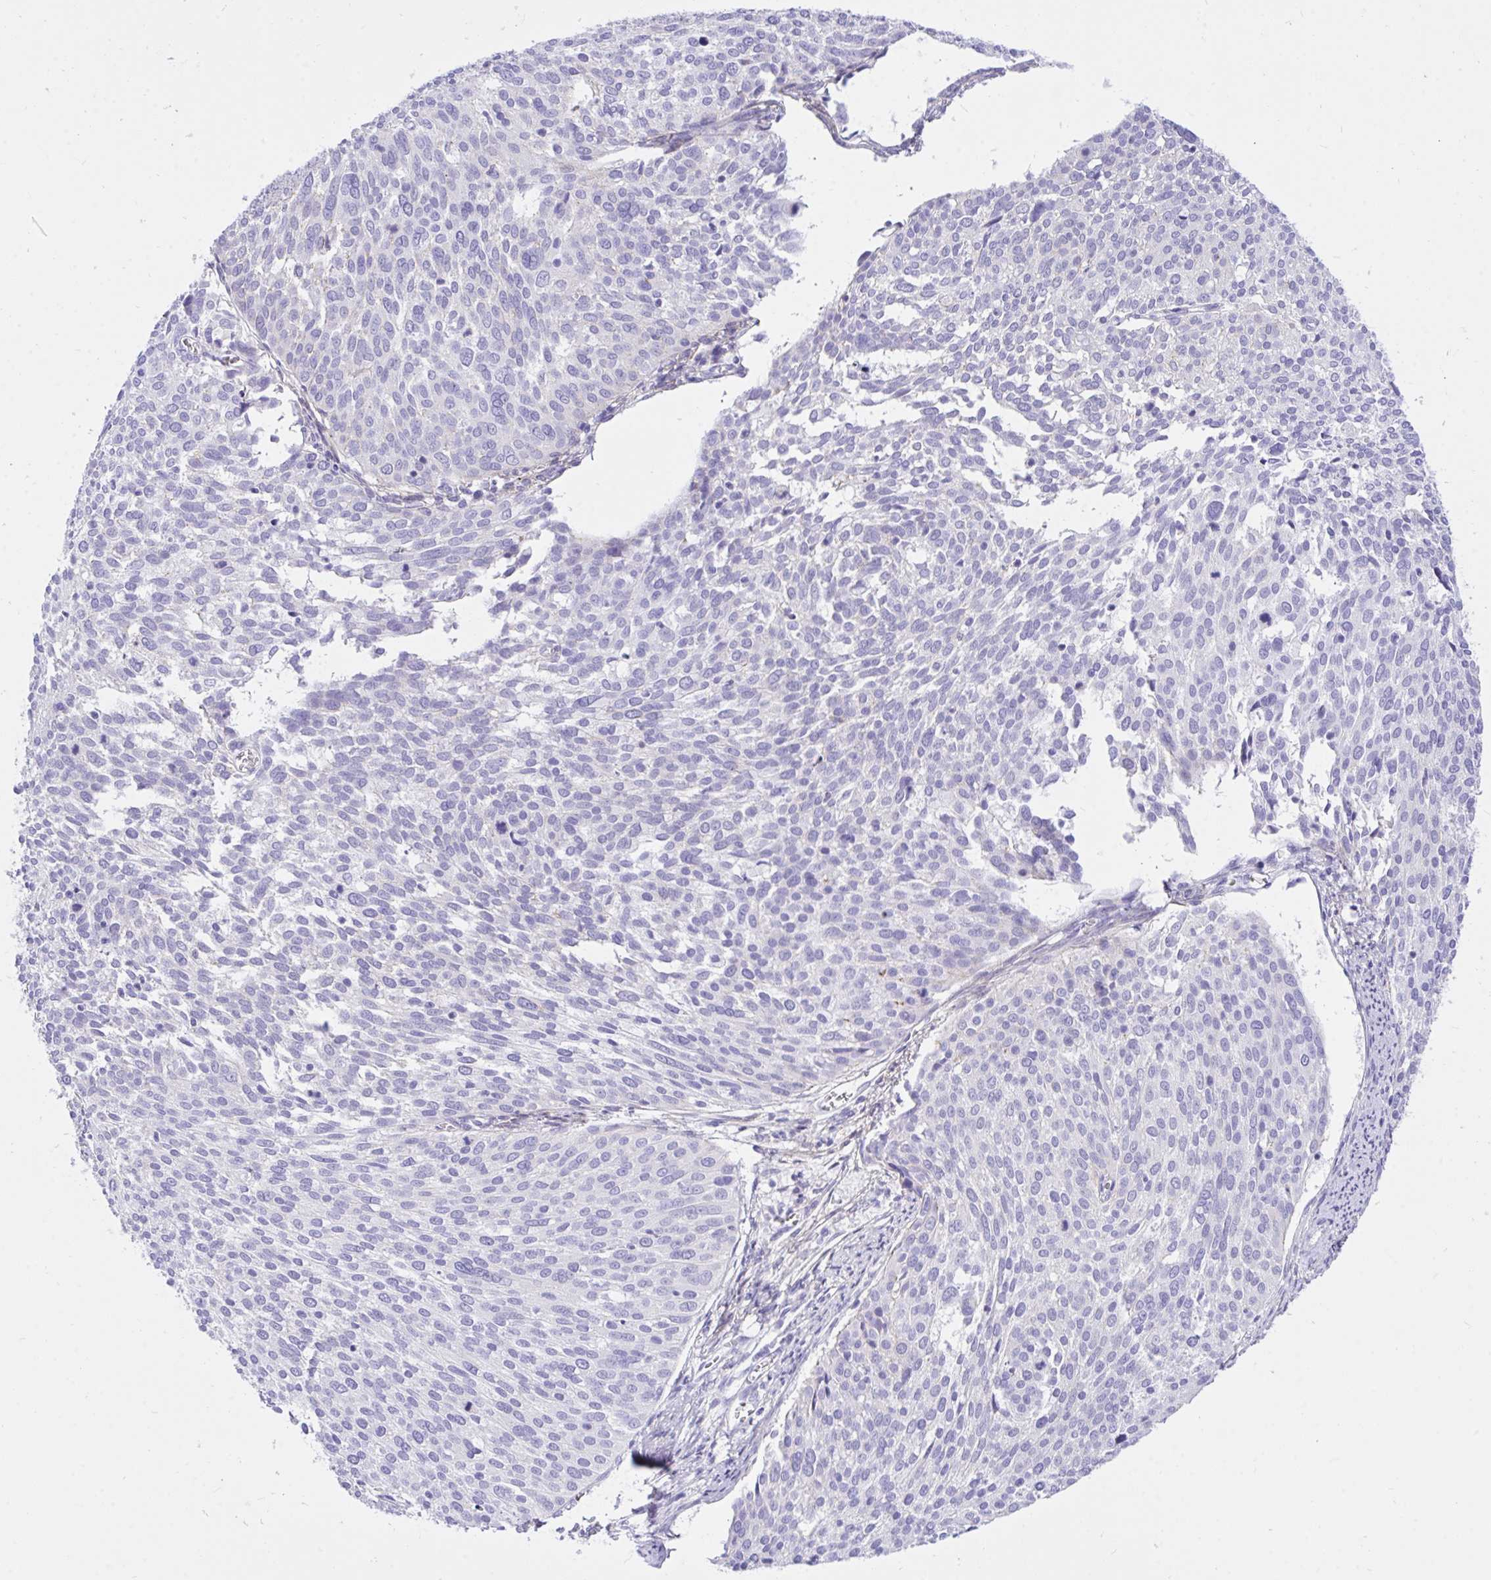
{"staining": {"intensity": "negative", "quantity": "none", "location": "none"}, "tissue": "cervical cancer", "cell_type": "Tumor cells", "image_type": "cancer", "snomed": [{"axis": "morphology", "description": "Squamous cell carcinoma, NOS"}, {"axis": "topography", "description": "Cervix"}], "caption": "DAB immunohistochemical staining of human squamous cell carcinoma (cervical) exhibits no significant staining in tumor cells.", "gene": "TLN2", "patient": {"sex": "female", "age": 39}}